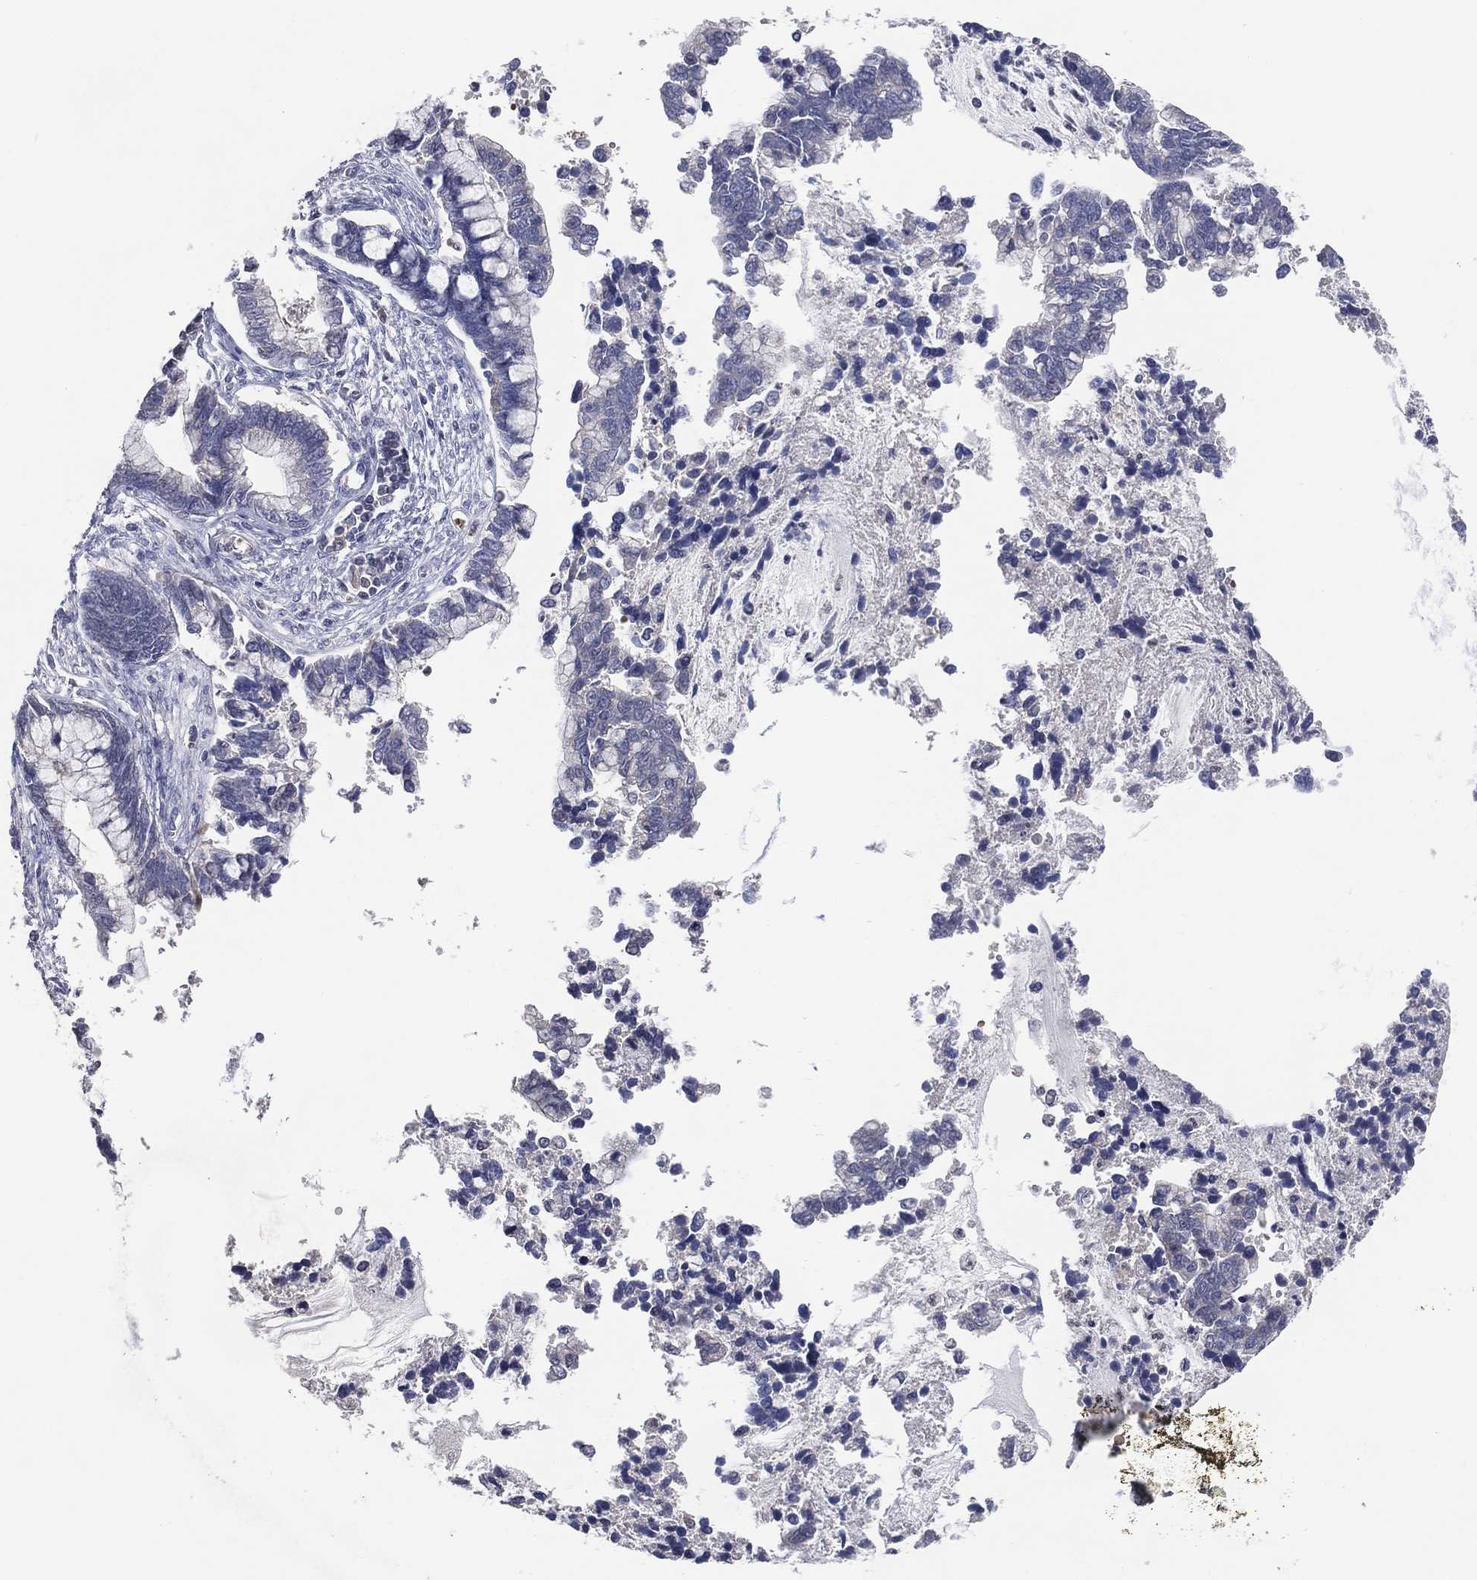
{"staining": {"intensity": "negative", "quantity": "none", "location": "none"}, "tissue": "cervical cancer", "cell_type": "Tumor cells", "image_type": "cancer", "snomed": [{"axis": "morphology", "description": "Adenocarcinoma, NOS"}, {"axis": "topography", "description": "Cervix"}], "caption": "This is a image of IHC staining of cervical adenocarcinoma, which shows no positivity in tumor cells.", "gene": "DNAH7", "patient": {"sex": "female", "age": 44}}